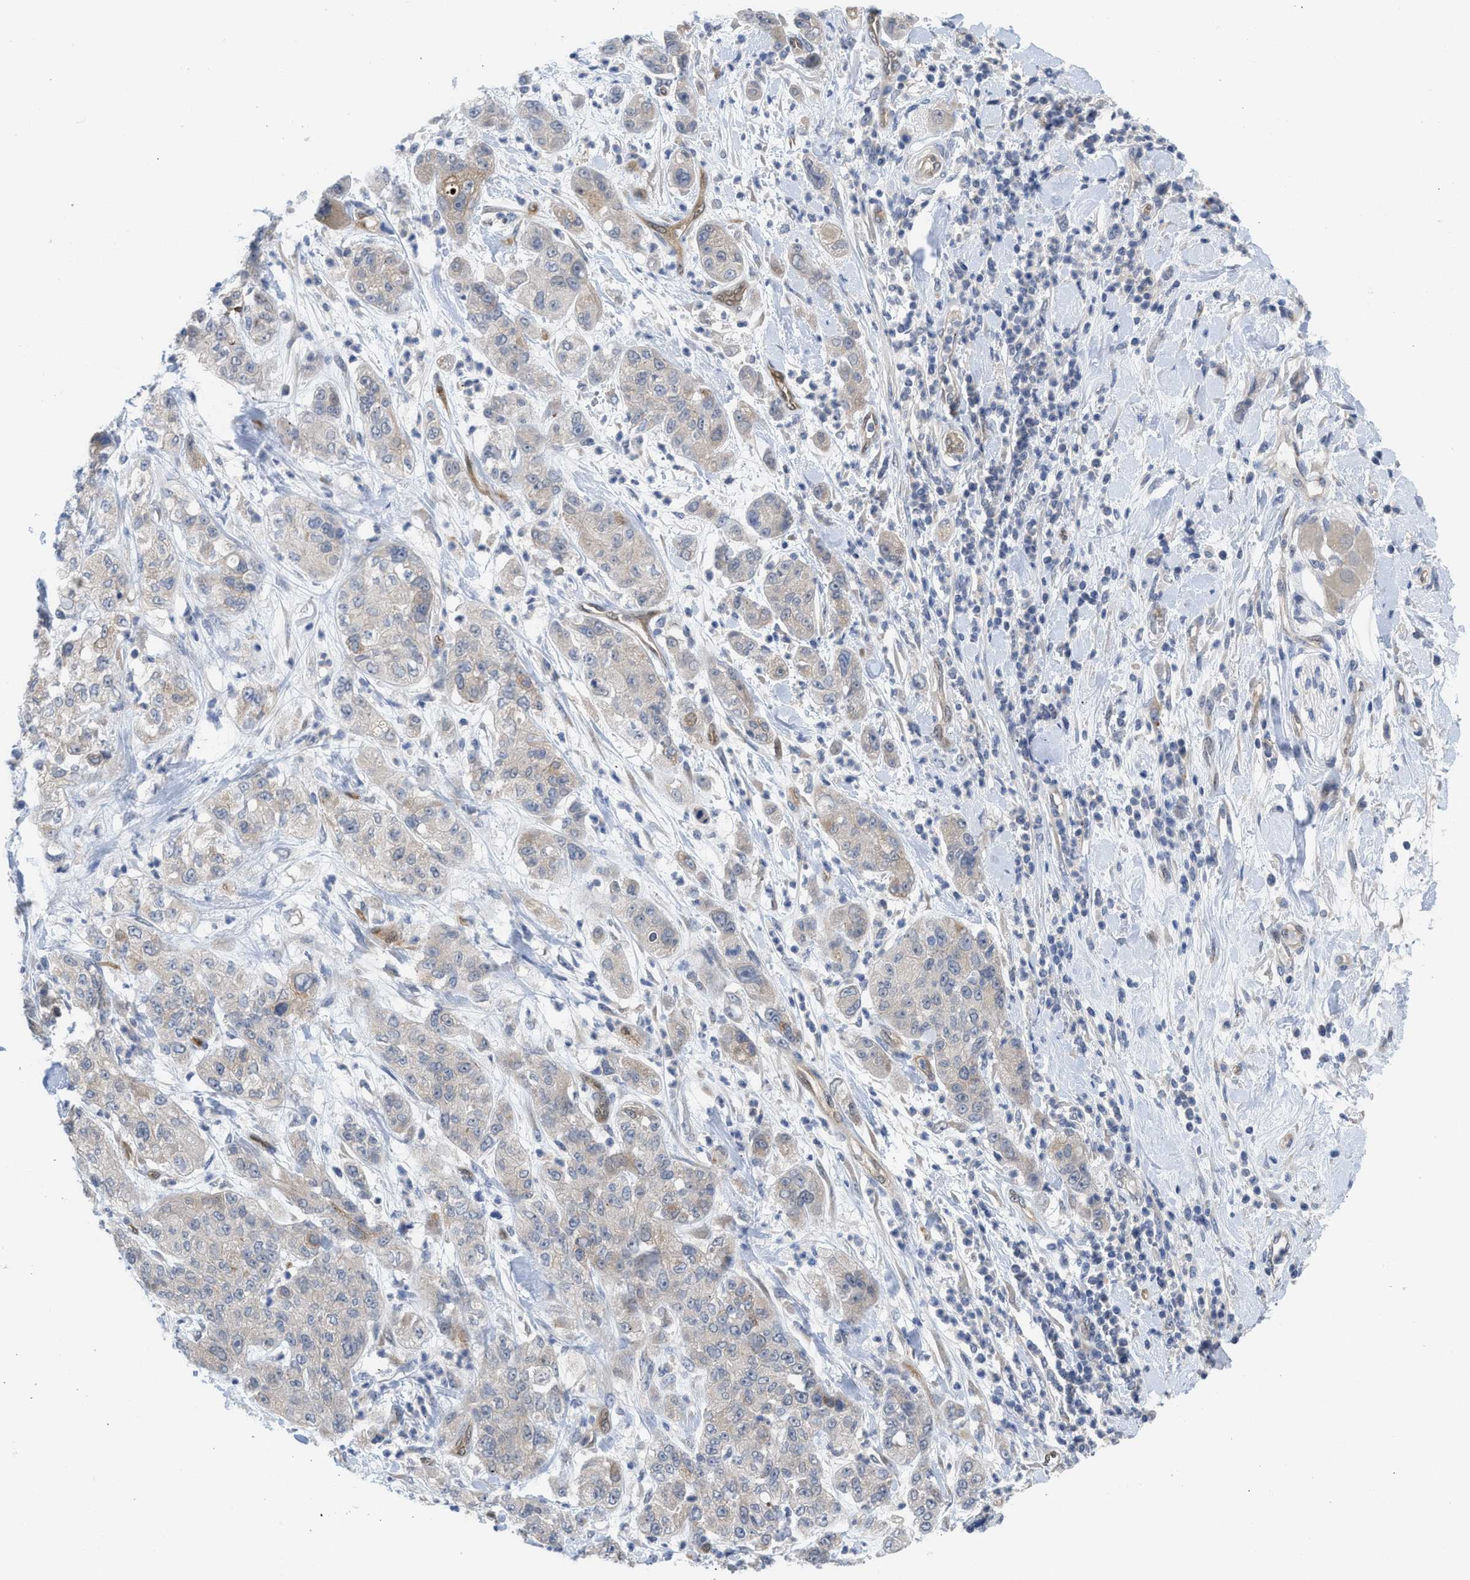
{"staining": {"intensity": "weak", "quantity": "25%-75%", "location": "cytoplasmic/membranous"}, "tissue": "pancreatic cancer", "cell_type": "Tumor cells", "image_type": "cancer", "snomed": [{"axis": "morphology", "description": "Adenocarcinoma, NOS"}, {"axis": "topography", "description": "Pancreas"}], "caption": "This micrograph displays immunohistochemistry (IHC) staining of pancreatic adenocarcinoma, with low weak cytoplasmic/membranous staining in approximately 25%-75% of tumor cells.", "gene": "LDAF1", "patient": {"sex": "female", "age": 78}}